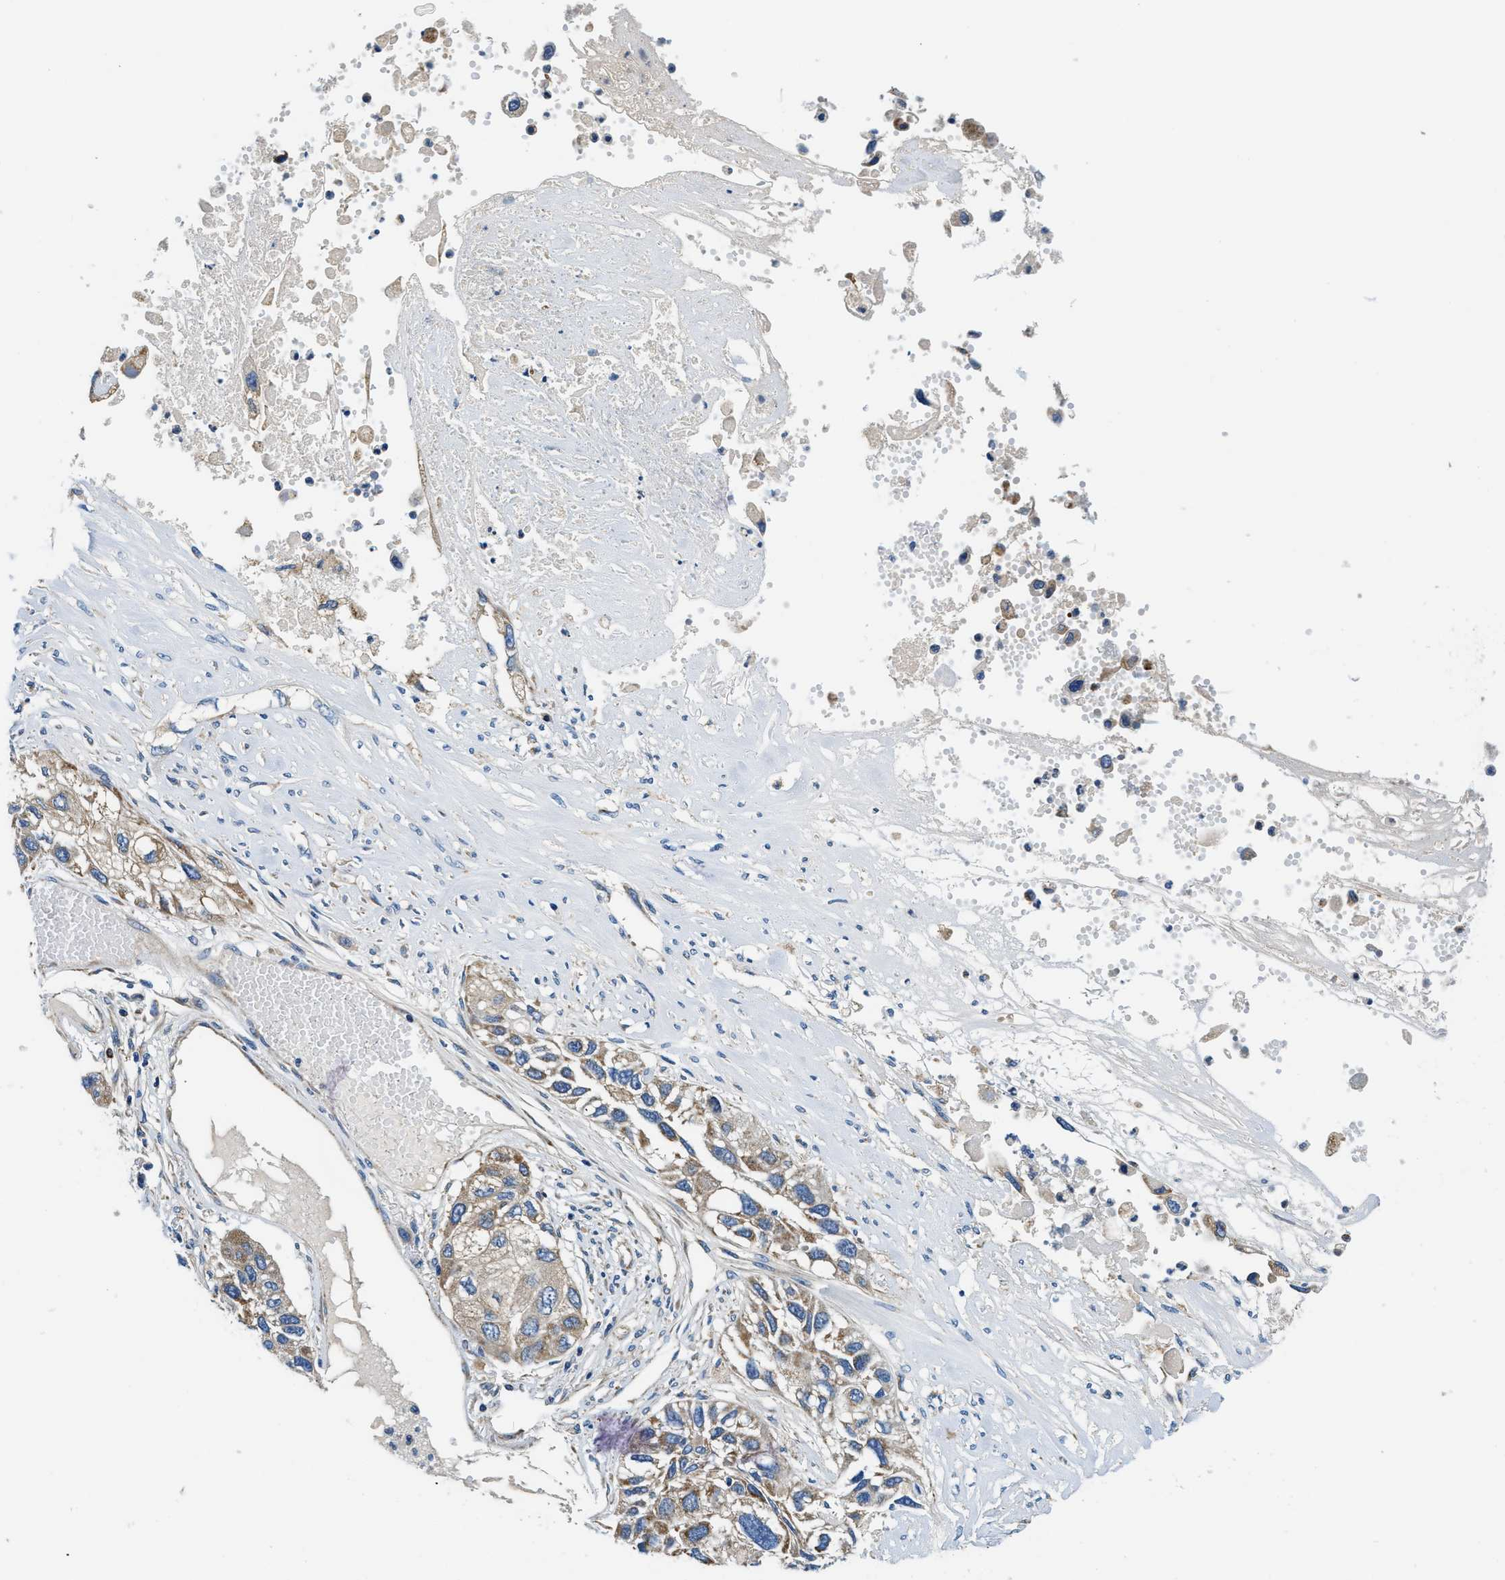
{"staining": {"intensity": "moderate", "quantity": ">75%", "location": "cytoplasmic/membranous"}, "tissue": "lung cancer", "cell_type": "Tumor cells", "image_type": "cancer", "snomed": [{"axis": "morphology", "description": "Squamous cell carcinoma, NOS"}, {"axis": "topography", "description": "Lung"}], "caption": "This image demonstrates immunohistochemistry staining of human lung cancer, with medium moderate cytoplasmic/membranous expression in approximately >75% of tumor cells.", "gene": "SAMD4B", "patient": {"sex": "male", "age": 71}}